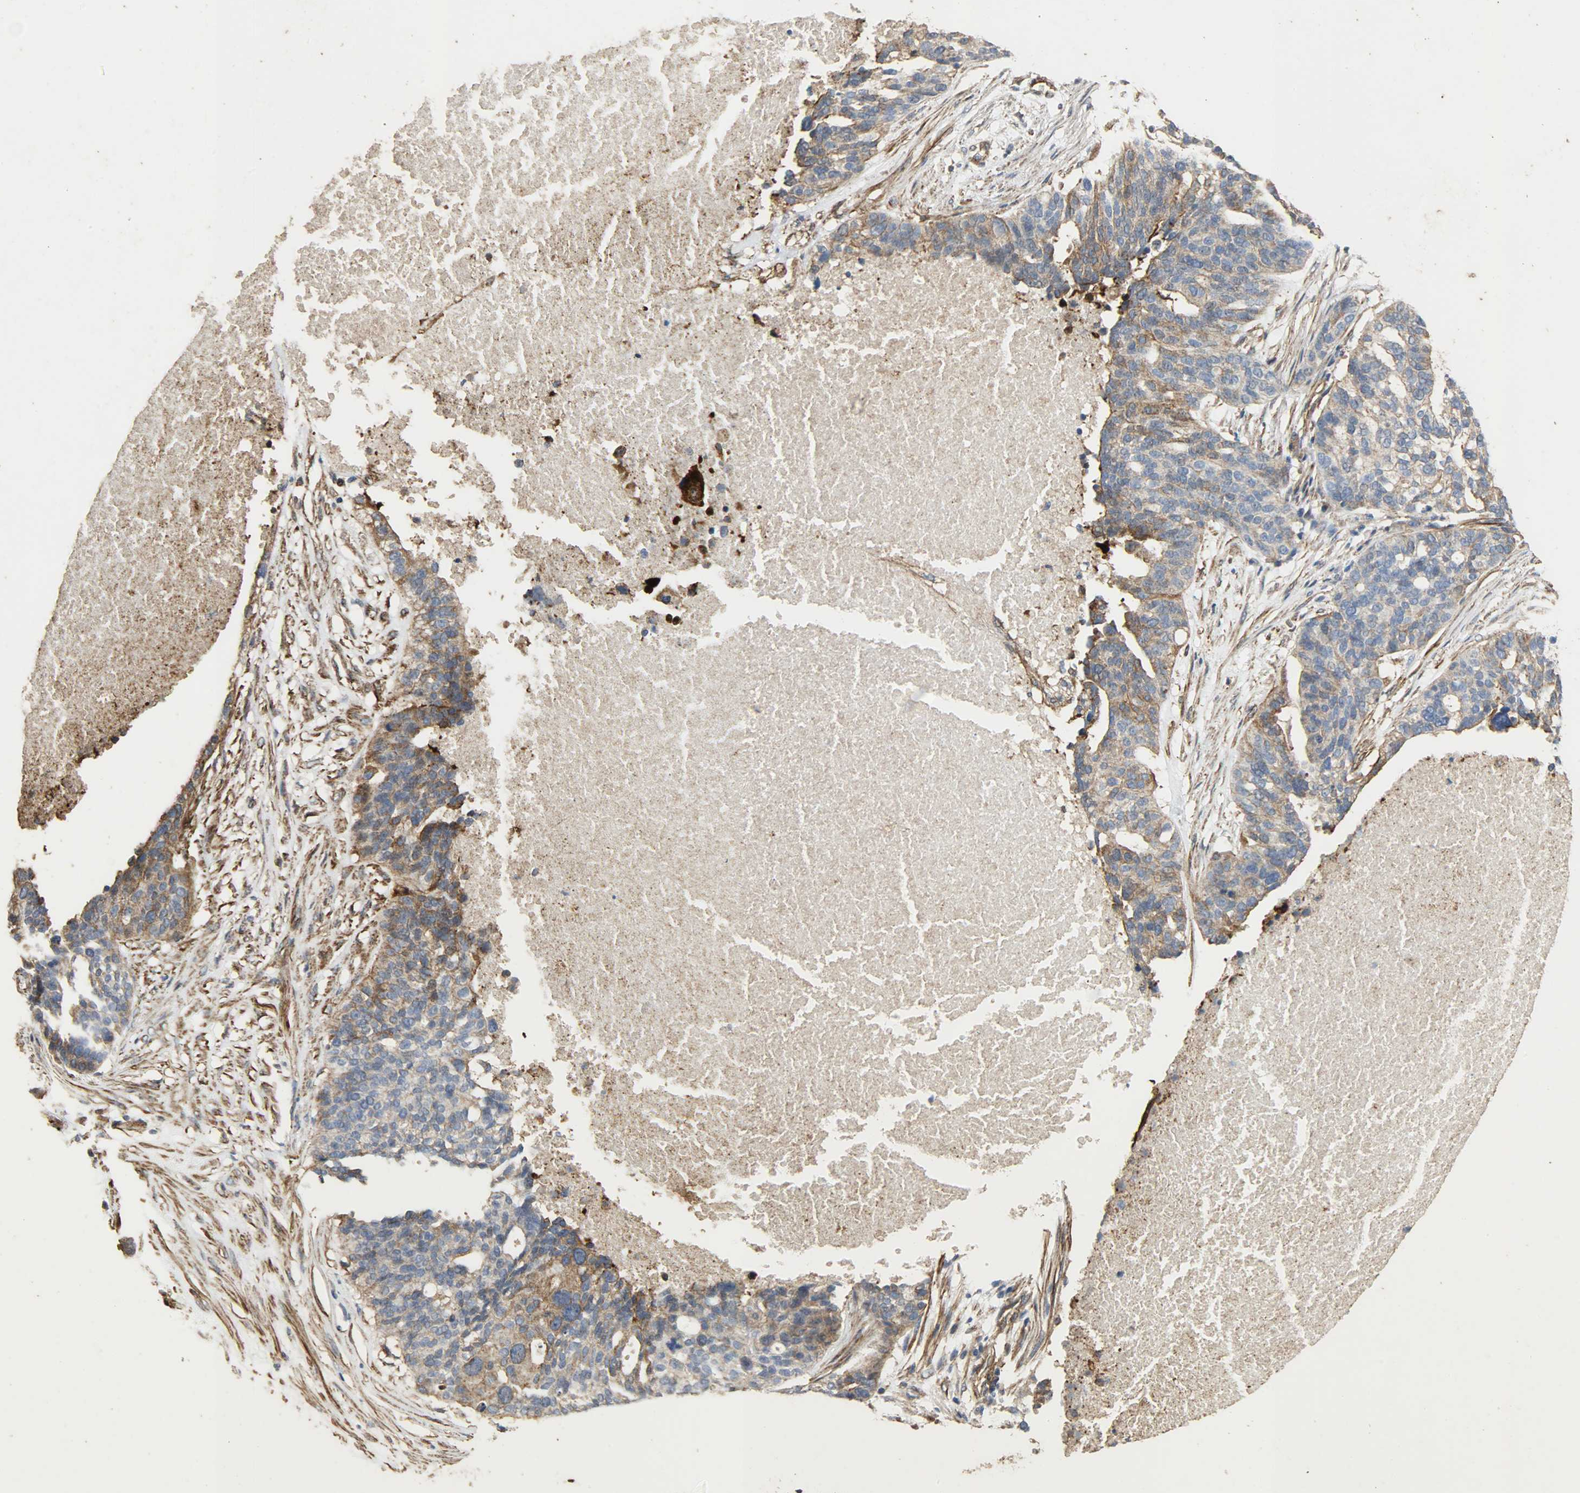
{"staining": {"intensity": "moderate", "quantity": "<25%", "location": "cytoplasmic/membranous"}, "tissue": "ovarian cancer", "cell_type": "Tumor cells", "image_type": "cancer", "snomed": [{"axis": "morphology", "description": "Cystadenocarcinoma, serous, NOS"}, {"axis": "topography", "description": "Ovary"}], "caption": "Immunohistochemical staining of human ovarian cancer (serous cystadenocarcinoma) shows low levels of moderate cytoplasmic/membranous expression in about <25% of tumor cells.", "gene": "TPM4", "patient": {"sex": "female", "age": 59}}